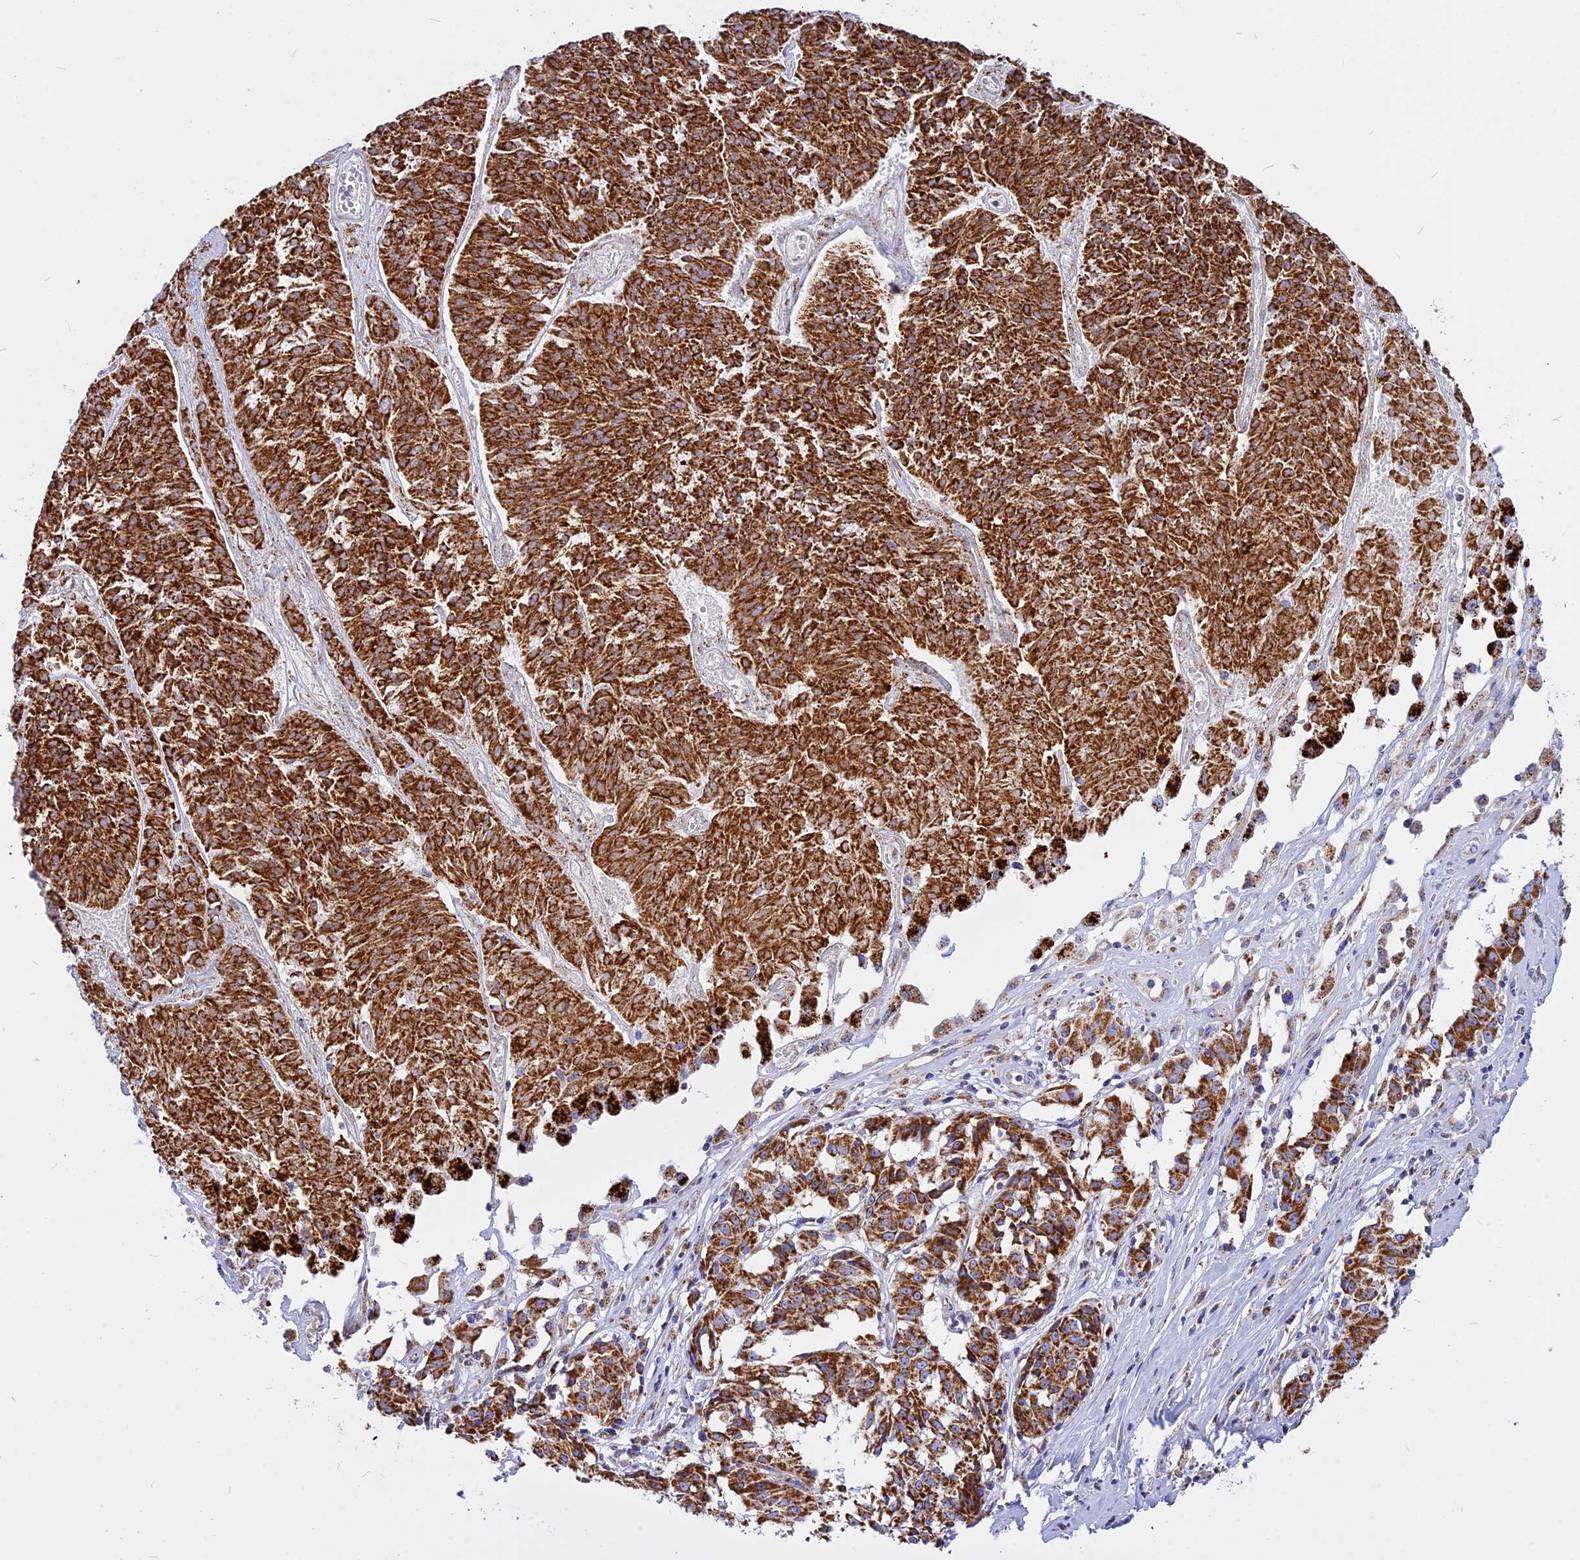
{"staining": {"intensity": "strong", "quantity": ">75%", "location": "cytoplasmic/membranous"}, "tissue": "melanoma", "cell_type": "Tumor cells", "image_type": "cancer", "snomed": [{"axis": "morphology", "description": "Malignant melanoma, NOS"}, {"axis": "topography", "description": "Skin"}], "caption": "A histopathology image of human malignant melanoma stained for a protein exhibits strong cytoplasmic/membranous brown staining in tumor cells. The protein is shown in brown color, while the nuclei are stained blue.", "gene": "VDAC2", "patient": {"sex": "female", "age": 72}}